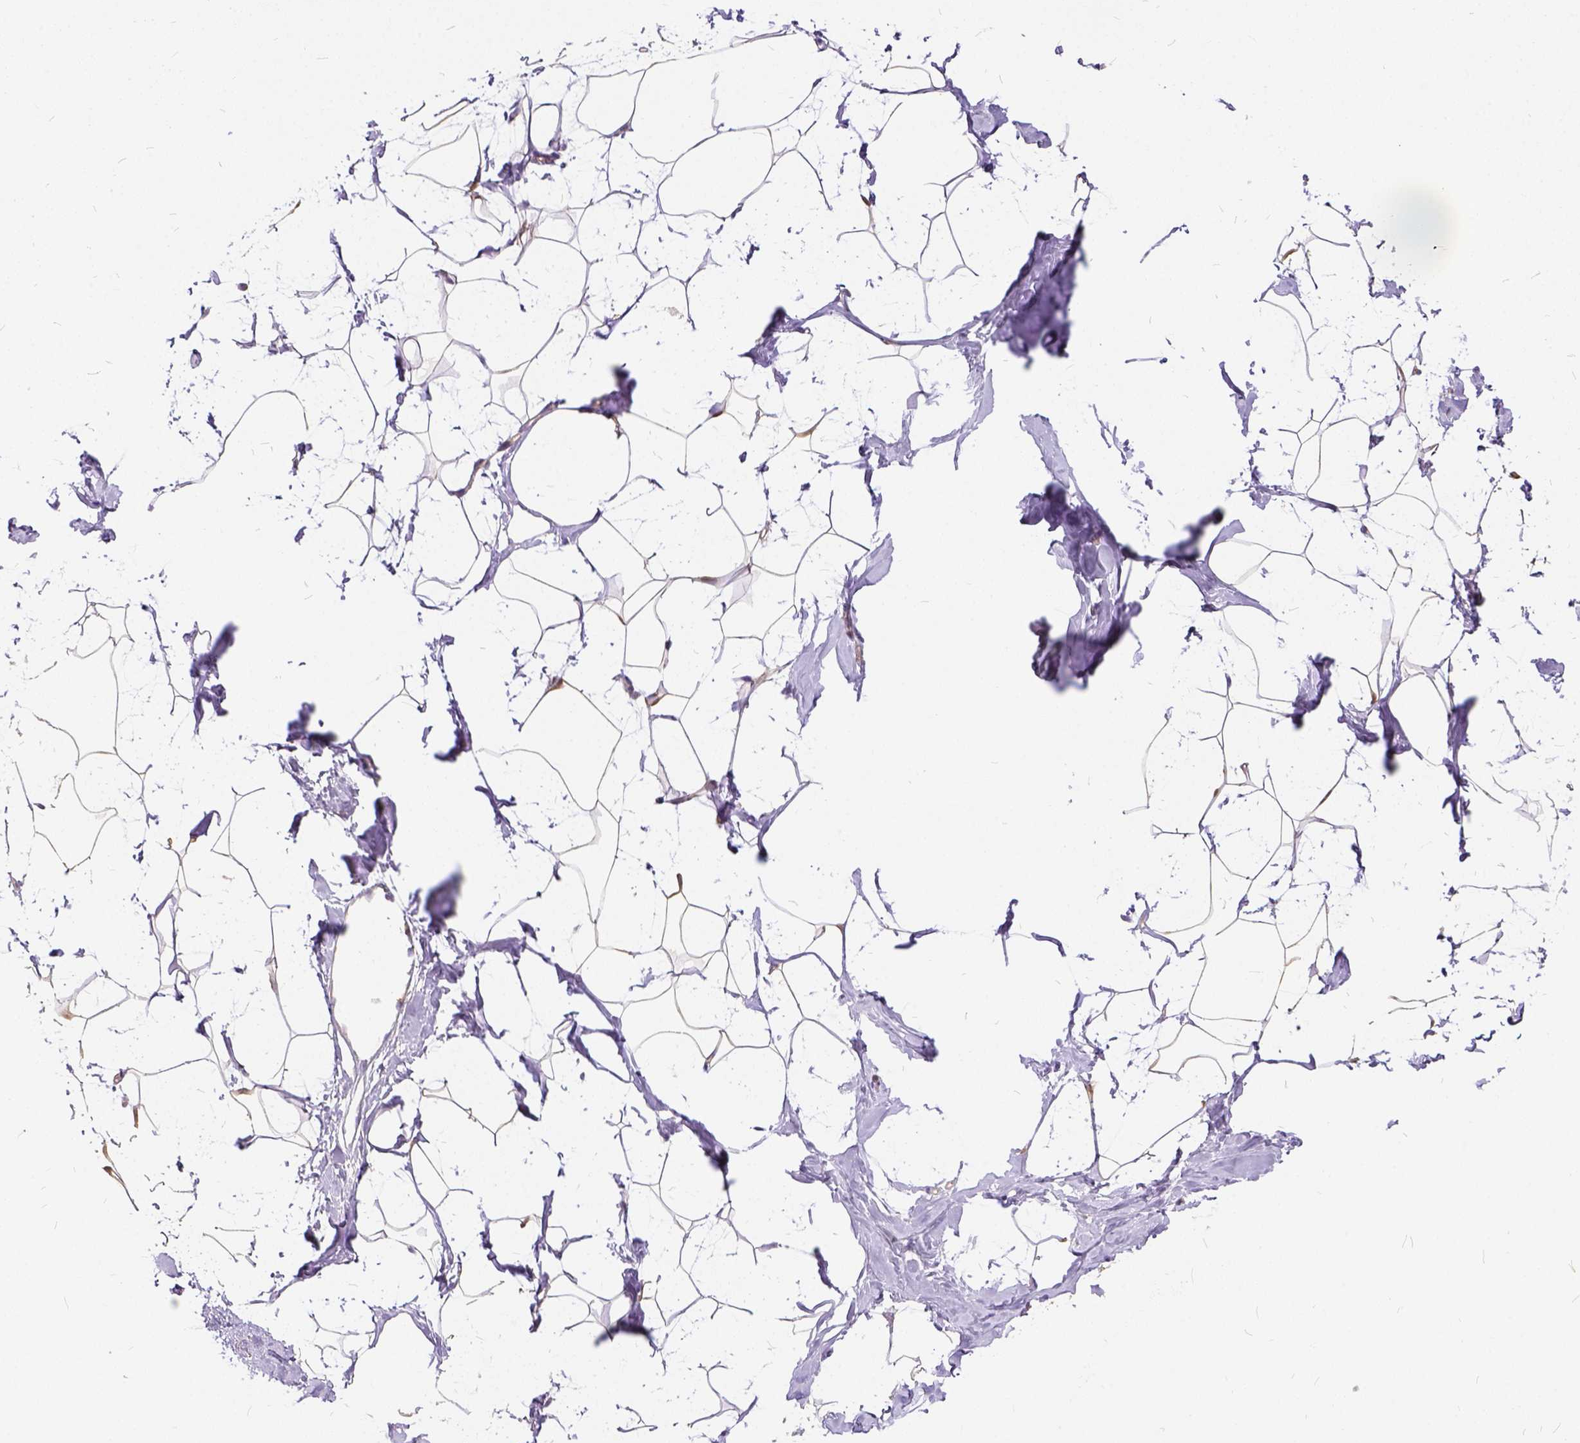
{"staining": {"intensity": "negative", "quantity": "none", "location": "none"}, "tissue": "breast", "cell_type": "Adipocytes", "image_type": "normal", "snomed": [{"axis": "morphology", "description": "Normal tissue, NOS"}, {"axis": "topography", "description": "Breast"}], "caption": "An IHC photomicrograph of unremarkable breast is shown. There is no staining in adipocytes of breast. (DAB (3,3'-diaminobenzidine) immunohistochemistry, high magnification).", "gene": "CADM4", "patient": {"sex": "female", "age": 32}}